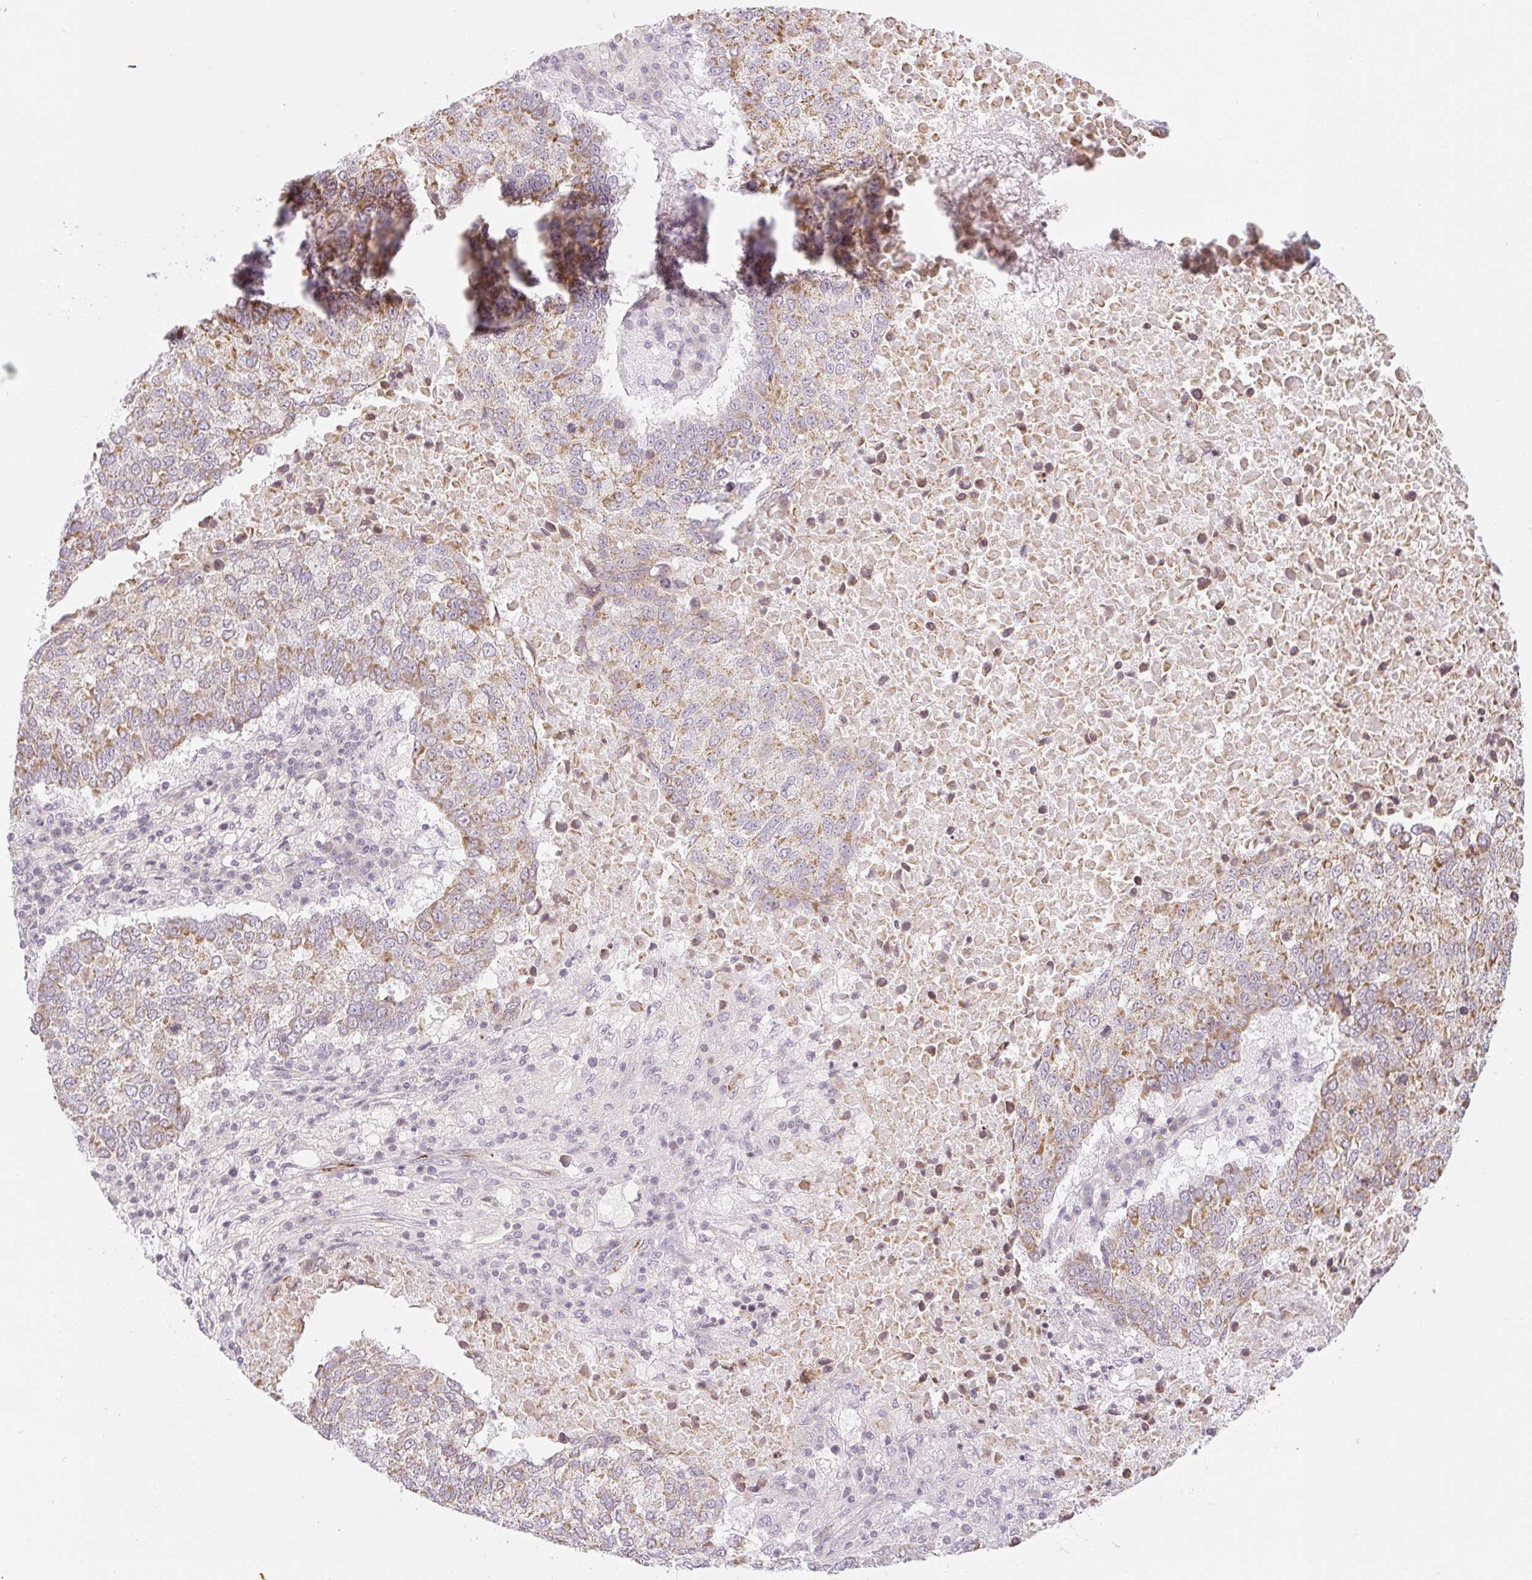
{"staining": {"intensity": "moderate", "quantity": ">75%", "location": "cytoplasmic/membranous"}, "tissue": "lung cancer", "cell_type": "Tumor cells", "image_type": "cancer", "snomed": [{"axis": "morphology", "description": "Squamous cell carcinoma, NOS"}, {"axis": "topography", "description": "Lung"}], "caption": "This micrograph reveals immunohistochemistry staining of lung cancer, with medium moderate cytoplasmic/membranous positivity in about >75% of tumor cells.", "gene": "CASKIN1", "patient": {"sex": "male", "age": 73}}